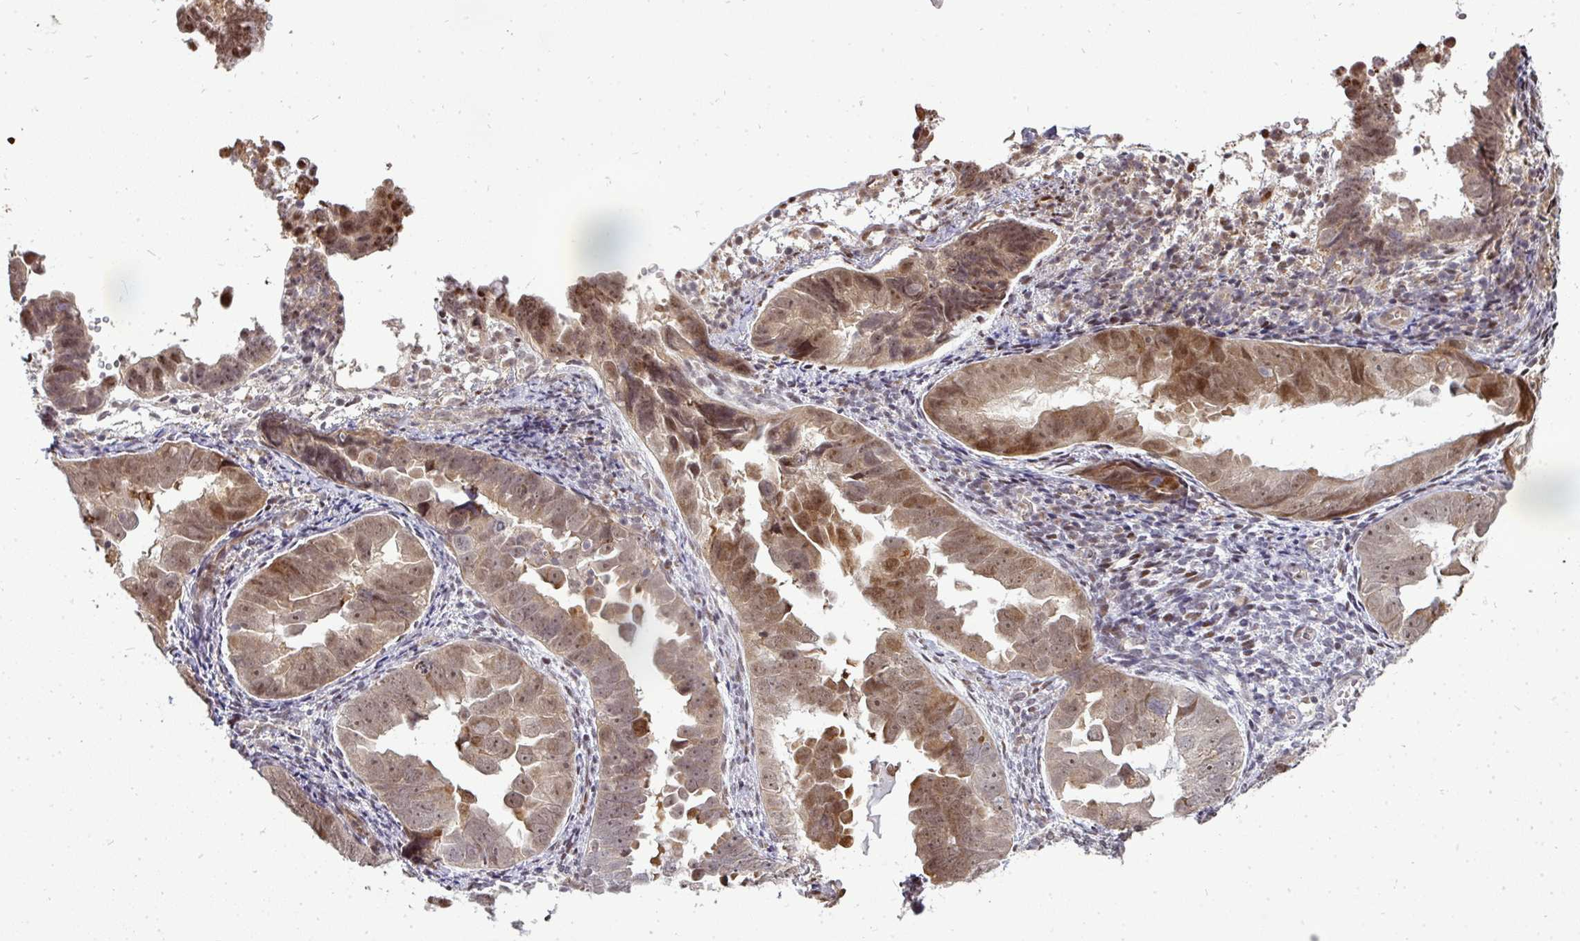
{"staining": {"intensity": "moderate", "quantity": "25%-75%", "location": "cytoplasmic/membranous,nuclear"}, "tissue": "endometrial cancer", "cell_type": "Tumor cells", "image_type": "cancer", "snomed": [{"axis": "morphology", "description": "Adenocarcinoma, NOS"}, {"axis": "topography", "description": "Endometrium"}], "caption": "This micrograph displays IHC staining of endometrial cancer (adenocarcinoma), with medium moderate cytoplasmic/membranous and nuclear staining in about 25%-75% of tumor cells.", "gene": "PATZ1", "patient": {"sex": "female", "age": 75}}